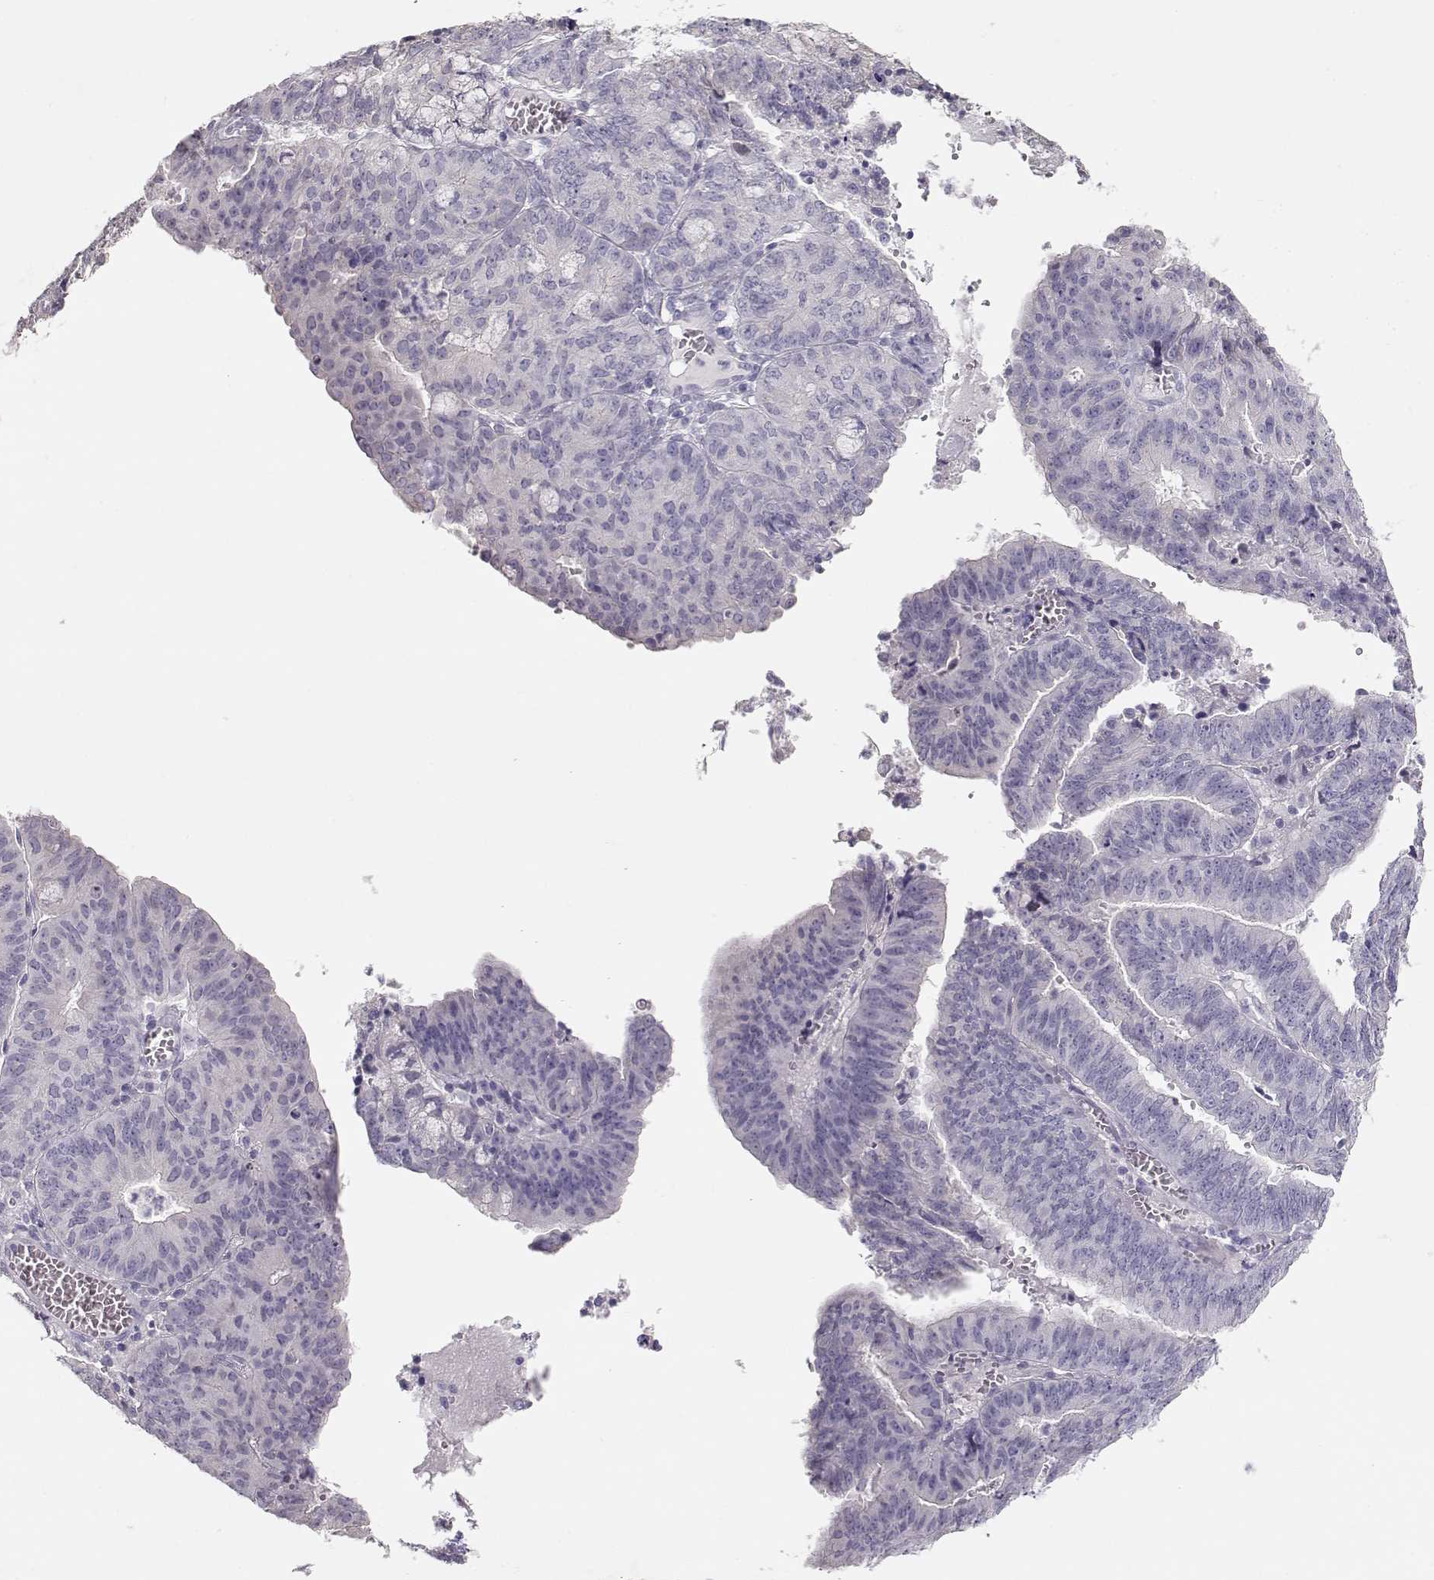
{"staining": {"intensity": "negative", "quantity": "none", "location": "none"}, "tissue": "endometrial cancer", "cell_type": "Tumor cells", "image_type": "cancer", "snomed": [{"axis": "morphology", "description": "Adenocarcinoma, NOS"}, {"axis": "topography", "description": "Endometrium"}], "caption": "Immunohistochemical staining of human adenocarcinoma (endometrial) shows no significant staining in tumor cells.", "gene": "GLIPR1L2", "patient": {"sex": "female", "age": 82}}